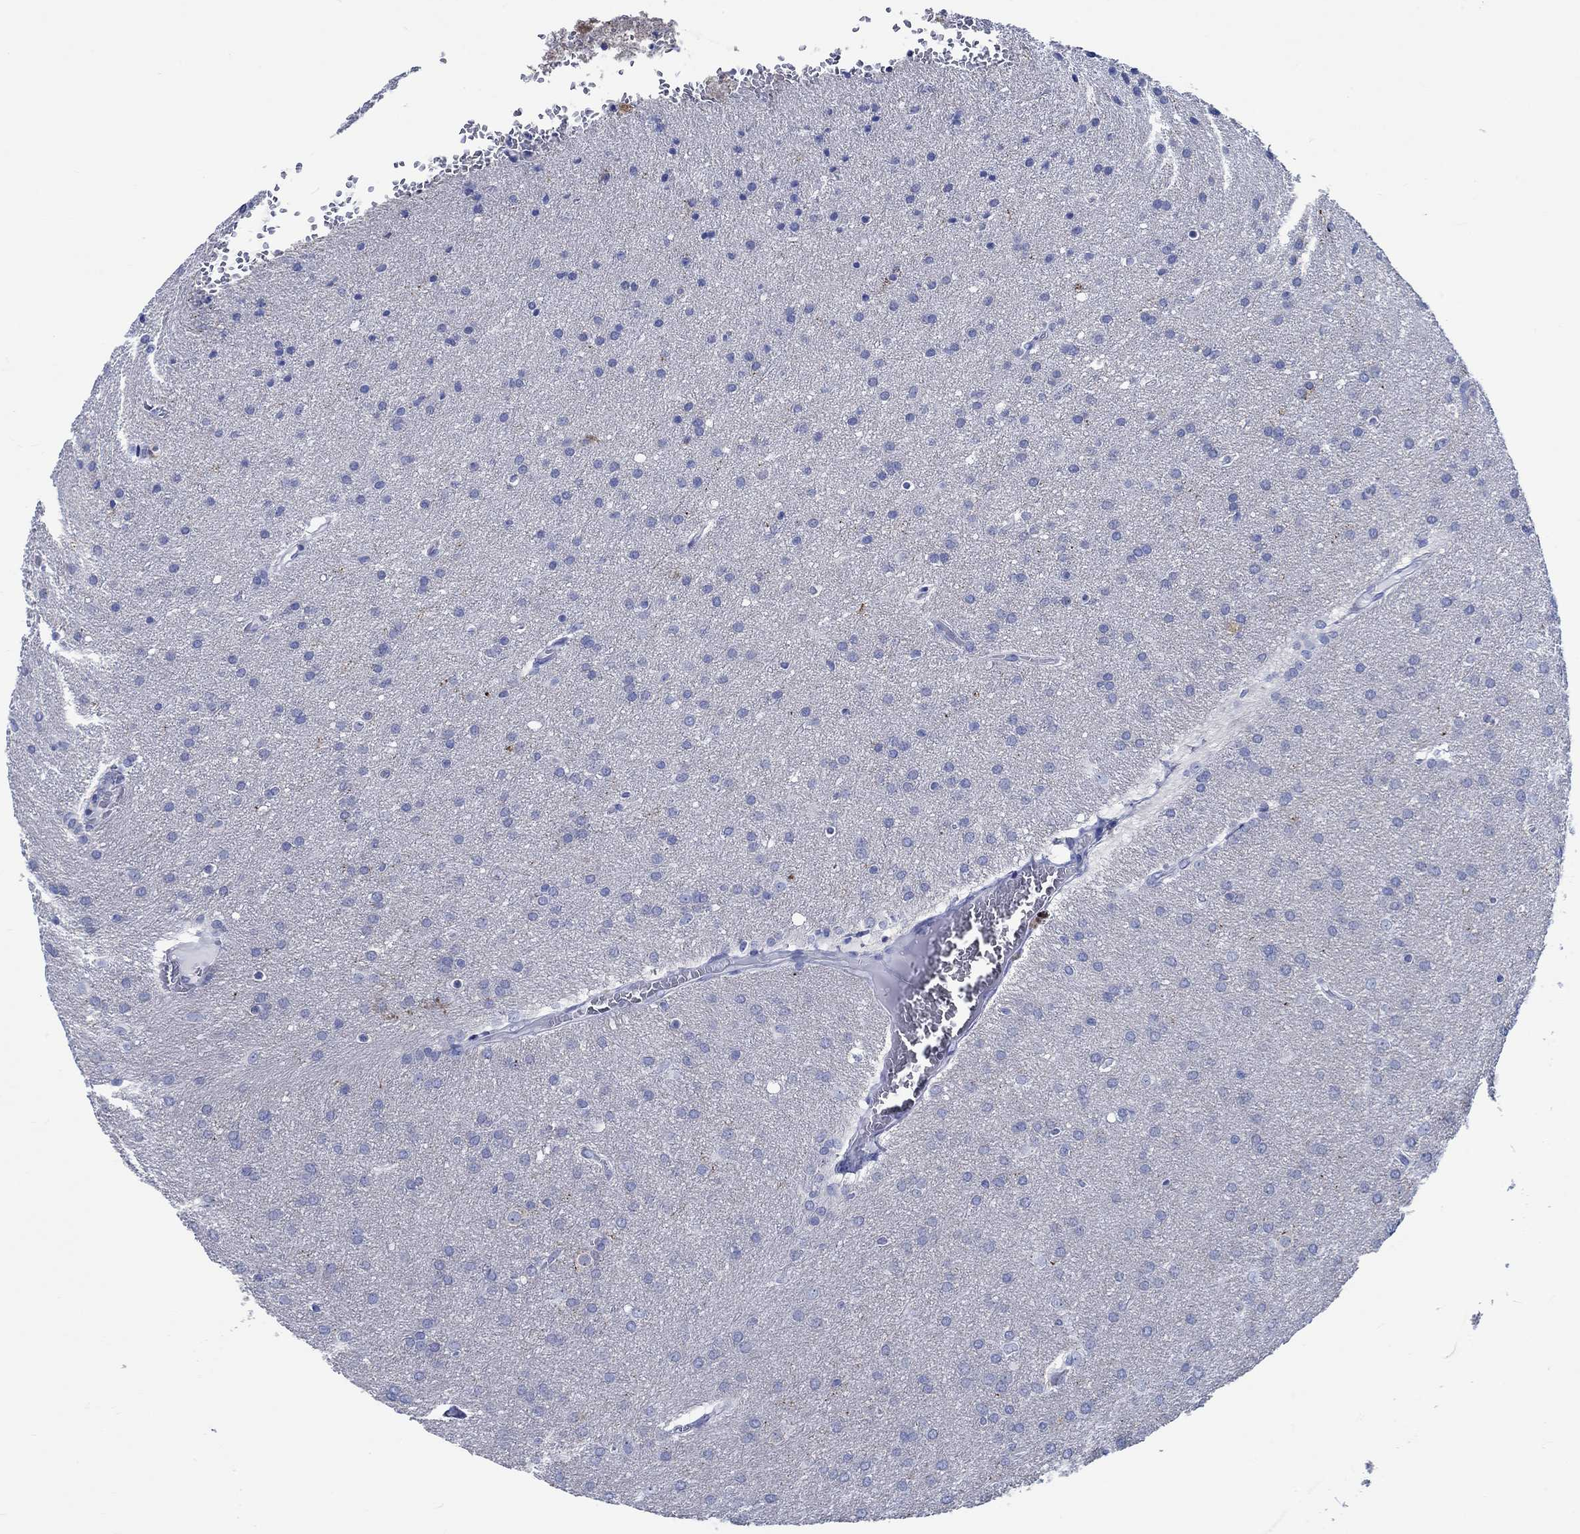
{"staining": {"intensity": "negative", "quantity": "none", "location": "none"}, "tissue": "glioma", "cell_type": "Tumor cells", "image_type": "cancer", "snomed": [{"axis": "morphology", "description": "Glioma, malignant, Low grade"}, {"axis": "topography", "description": "Brain"}], "caption": "This image is of glioma stained with immunohistochemistry to label a protein in brown with the nuclei are counter-stained blue. There is no positivity in tumor cells. The staining was performed using DAB (3,3'-diaminobenzidine) to visualize the protein expression in brown, while the nuclei were stained in blue with hematoxylin (Magnification: 20x).", "gene": "PTPRN2", "patient": {"sex": "female", "age": 32}}